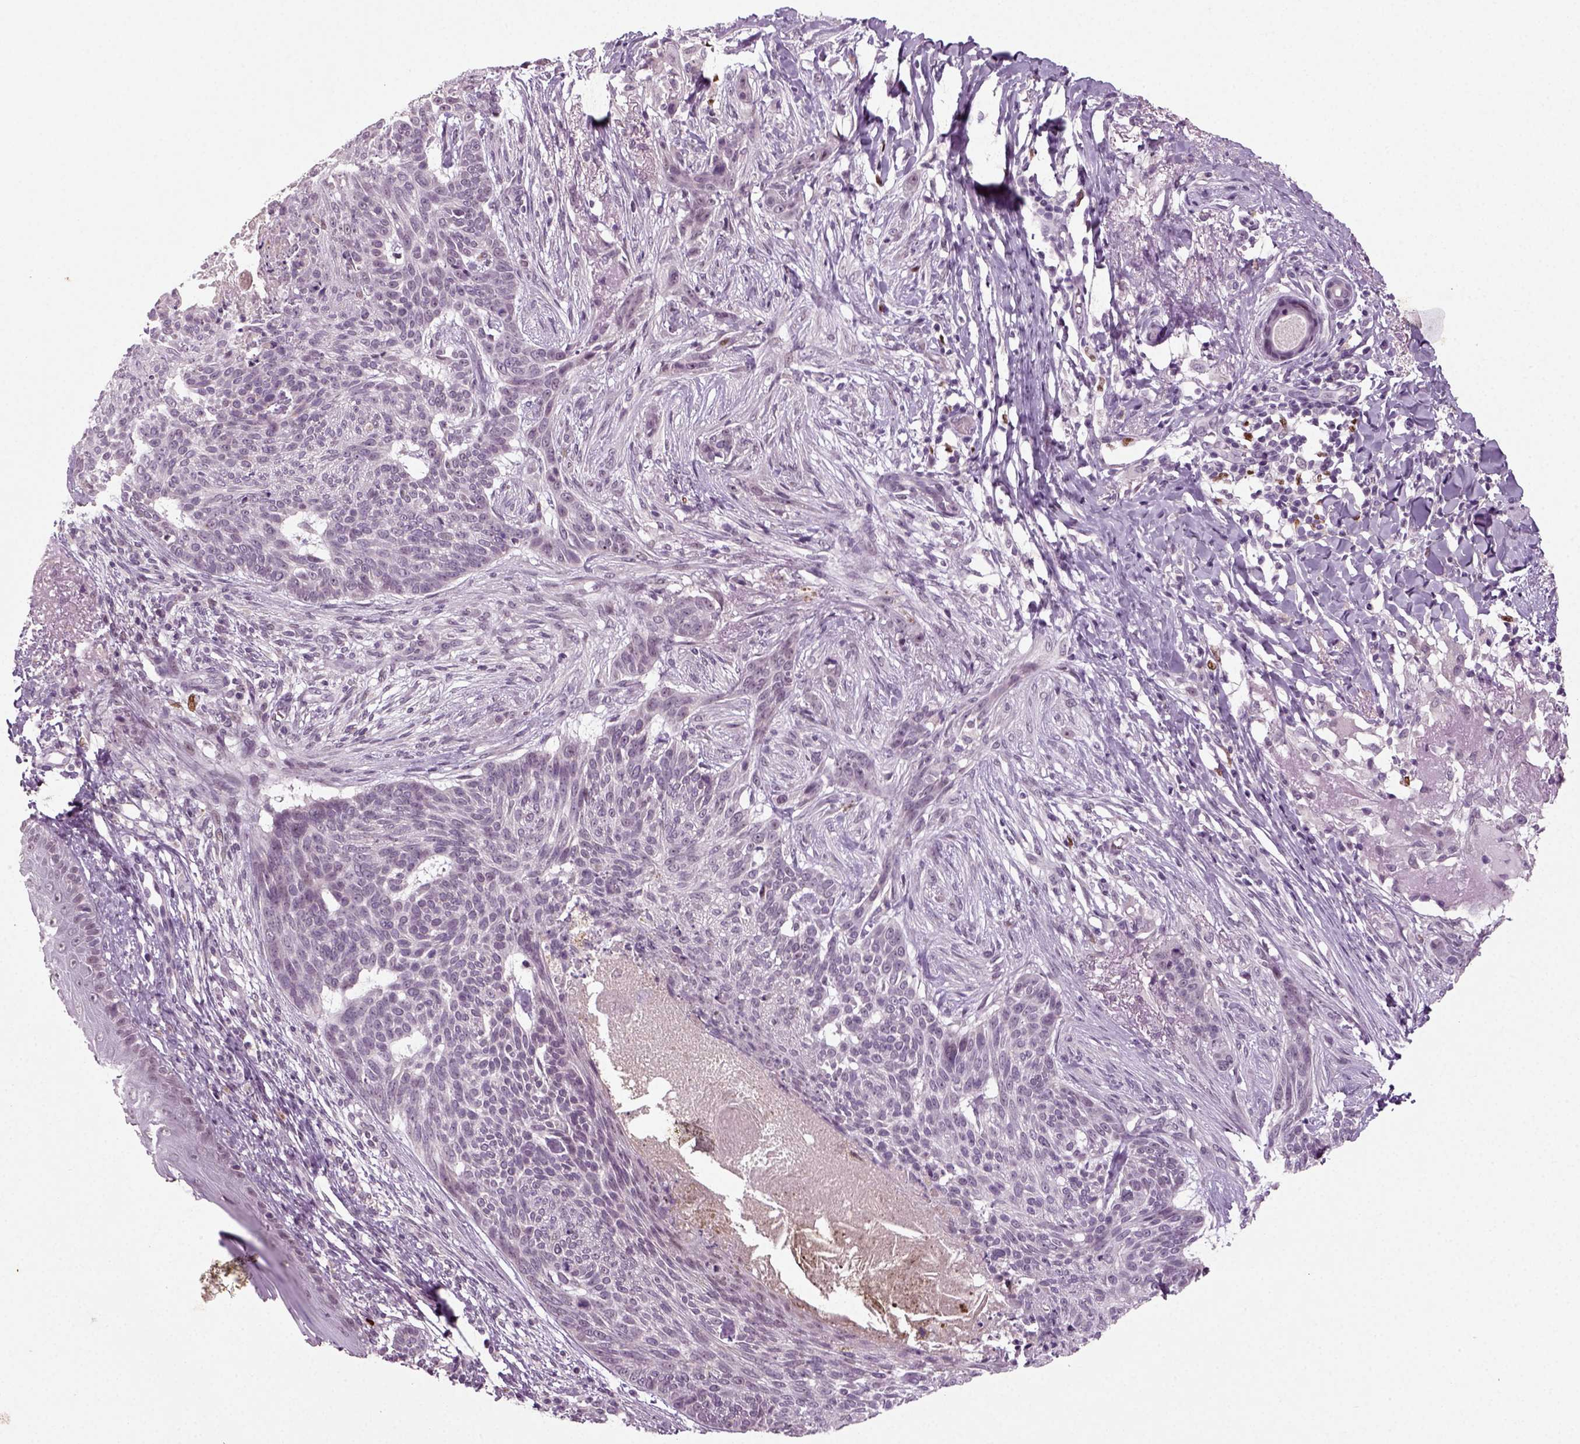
{"staining": {"intensity": "weak", "quantity": "<25%", "location": "nuclear"}, "tissue": "skin cancer", "cell_type": "Tumor cells", "image_type": "cancer", "snomed": [{"axis": "morphology", "description": "Normal tissue, NOS"}, {"axis": "morphology", "description": "Basal cell carcinoma"}, {"axis": "topography", "description": "Skin"}], "caption": "The photomicrograph shows no staining of tumor cells in skin cancer (basal cell carcinoma).", "gene": "SYNGAP1", "patient": {"sex": "male", "age": 84}}